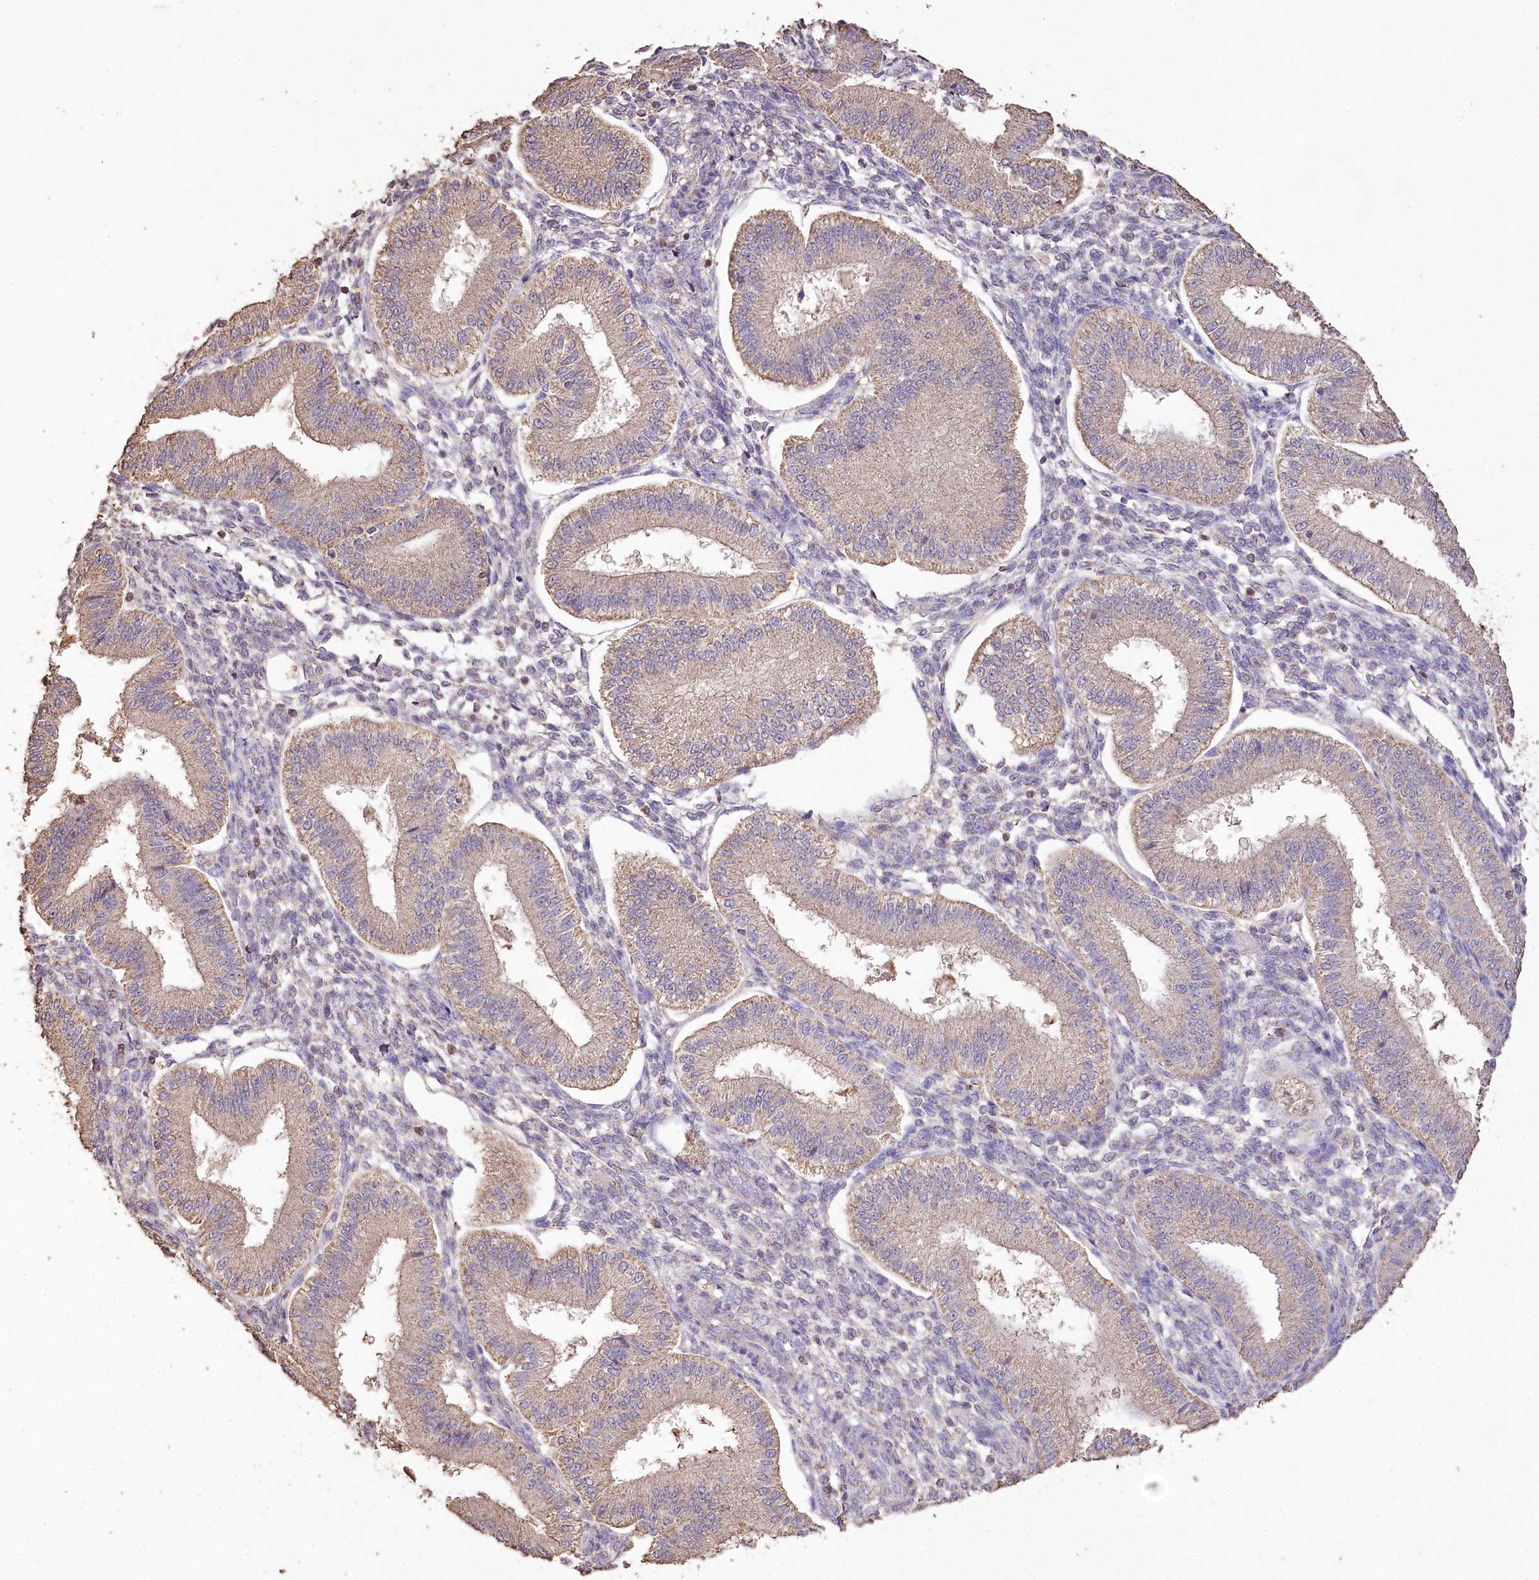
{"staining": {"intensity": "negative", "quantity": "none", "location": "none"}, "tissue": "endometrium", "cell_type": "Cells in endometrial stroma", "image_type": "normal", "snomed": [{"axis": "morphology", "description": "Normal tissue, NOS"}, {"axis": "topography", "description": "Endometrium"}], "caption": "This is a micrograph of immunohistochemistry staining of benign endometrium, which shows no staining in cells in endometrial stroma. (Immunohistochemistry, brightfield microscopy, high magnification).", "gene": "IREB2", "patient": {"sex": "female", "age": 39}}